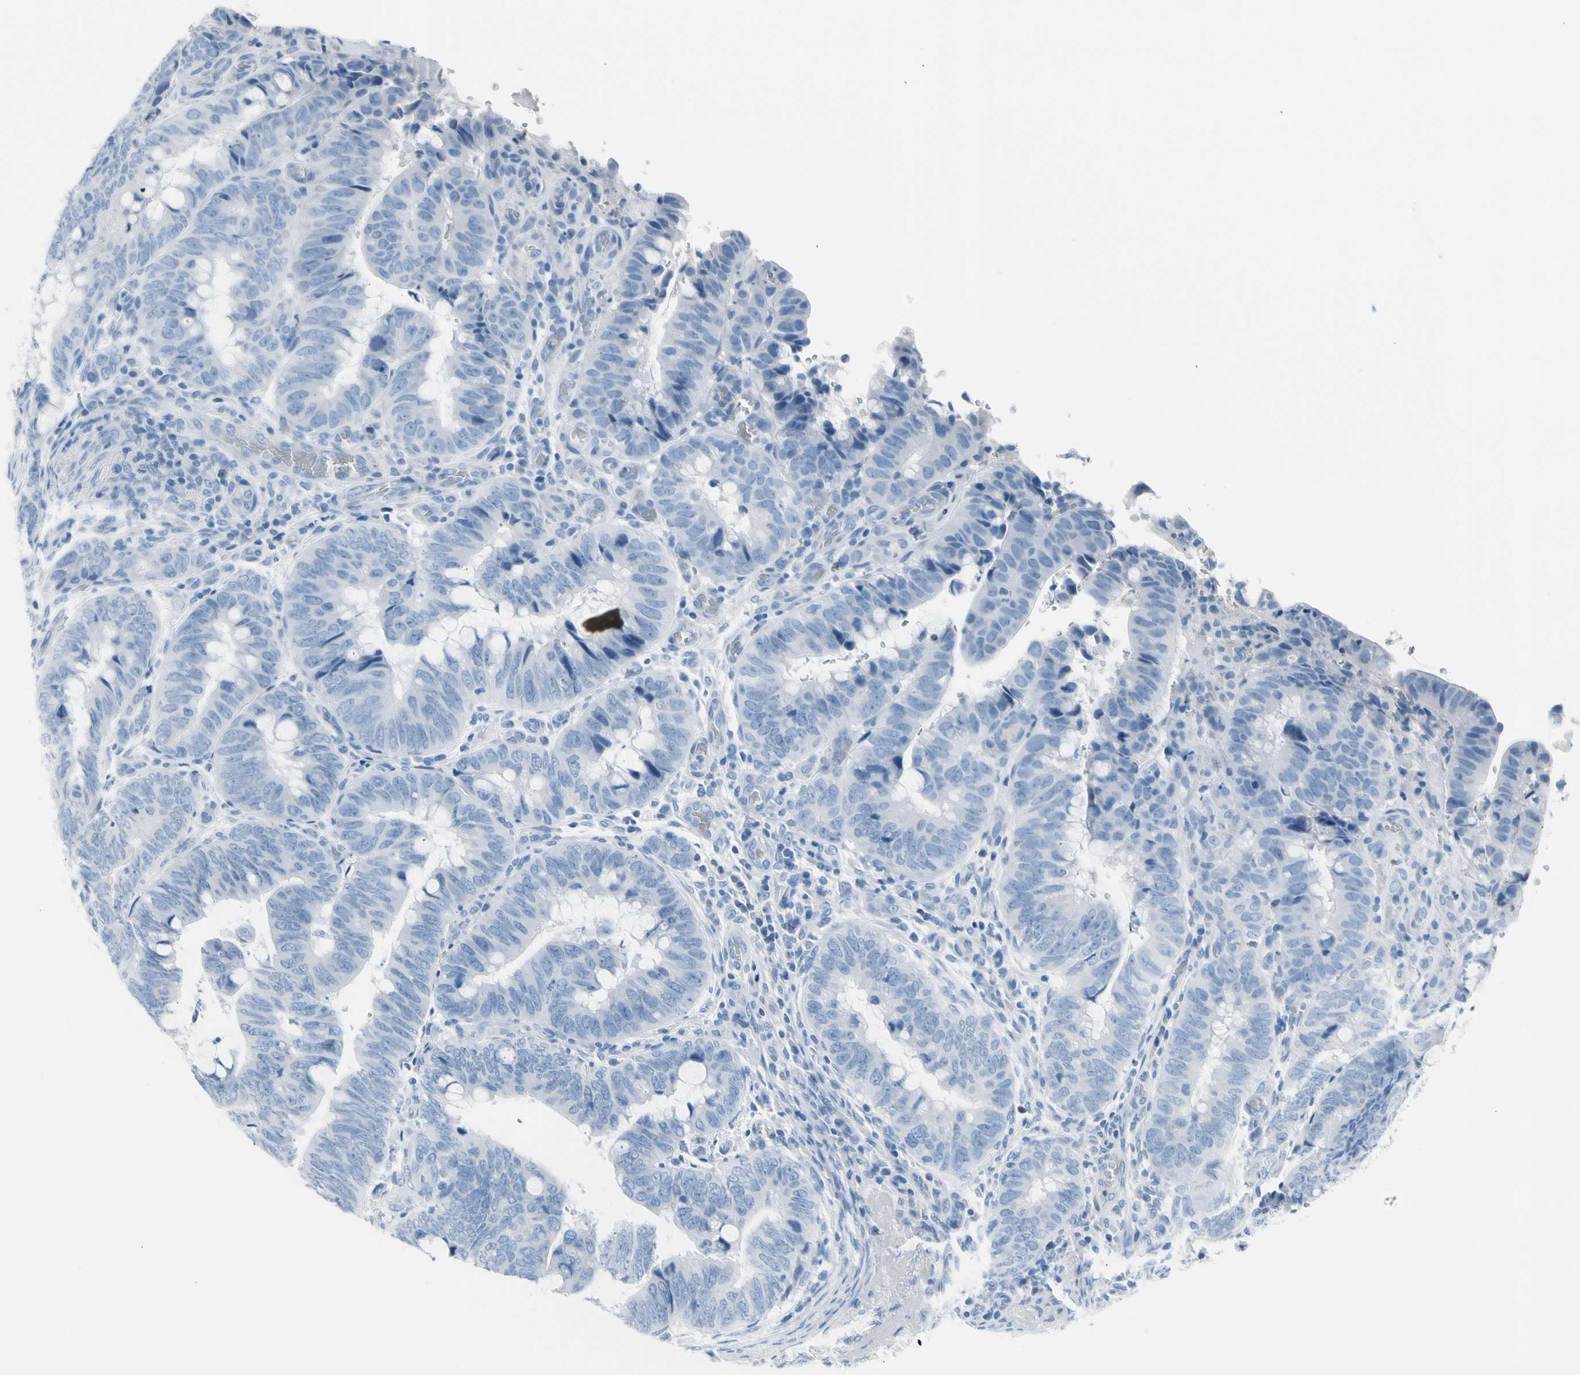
{"staining": {"intensity": "negative", "quantity": "none", "location": "none"}, "tissue": "colorectal cancer", "cell_type": "Tumor cells", "image_type": "cancer", "snomed": [{"axis": "morphology", "description": "Normal tissue, NOS"}, {"axis": "morphology", "description": "Adenocarcinoma, NOS"}, {"axis": "topography", "description": "Rectum"}, {"axis": "topography", "description": "Peripheral nerve tissue"}], "caption": "This is a photomicrograph of IHC staining of colorectal adenocarcinoma, which shows no staining in tumor cells.", "gene": "TPO", "patient": {"sex": "male", "age": 92}}